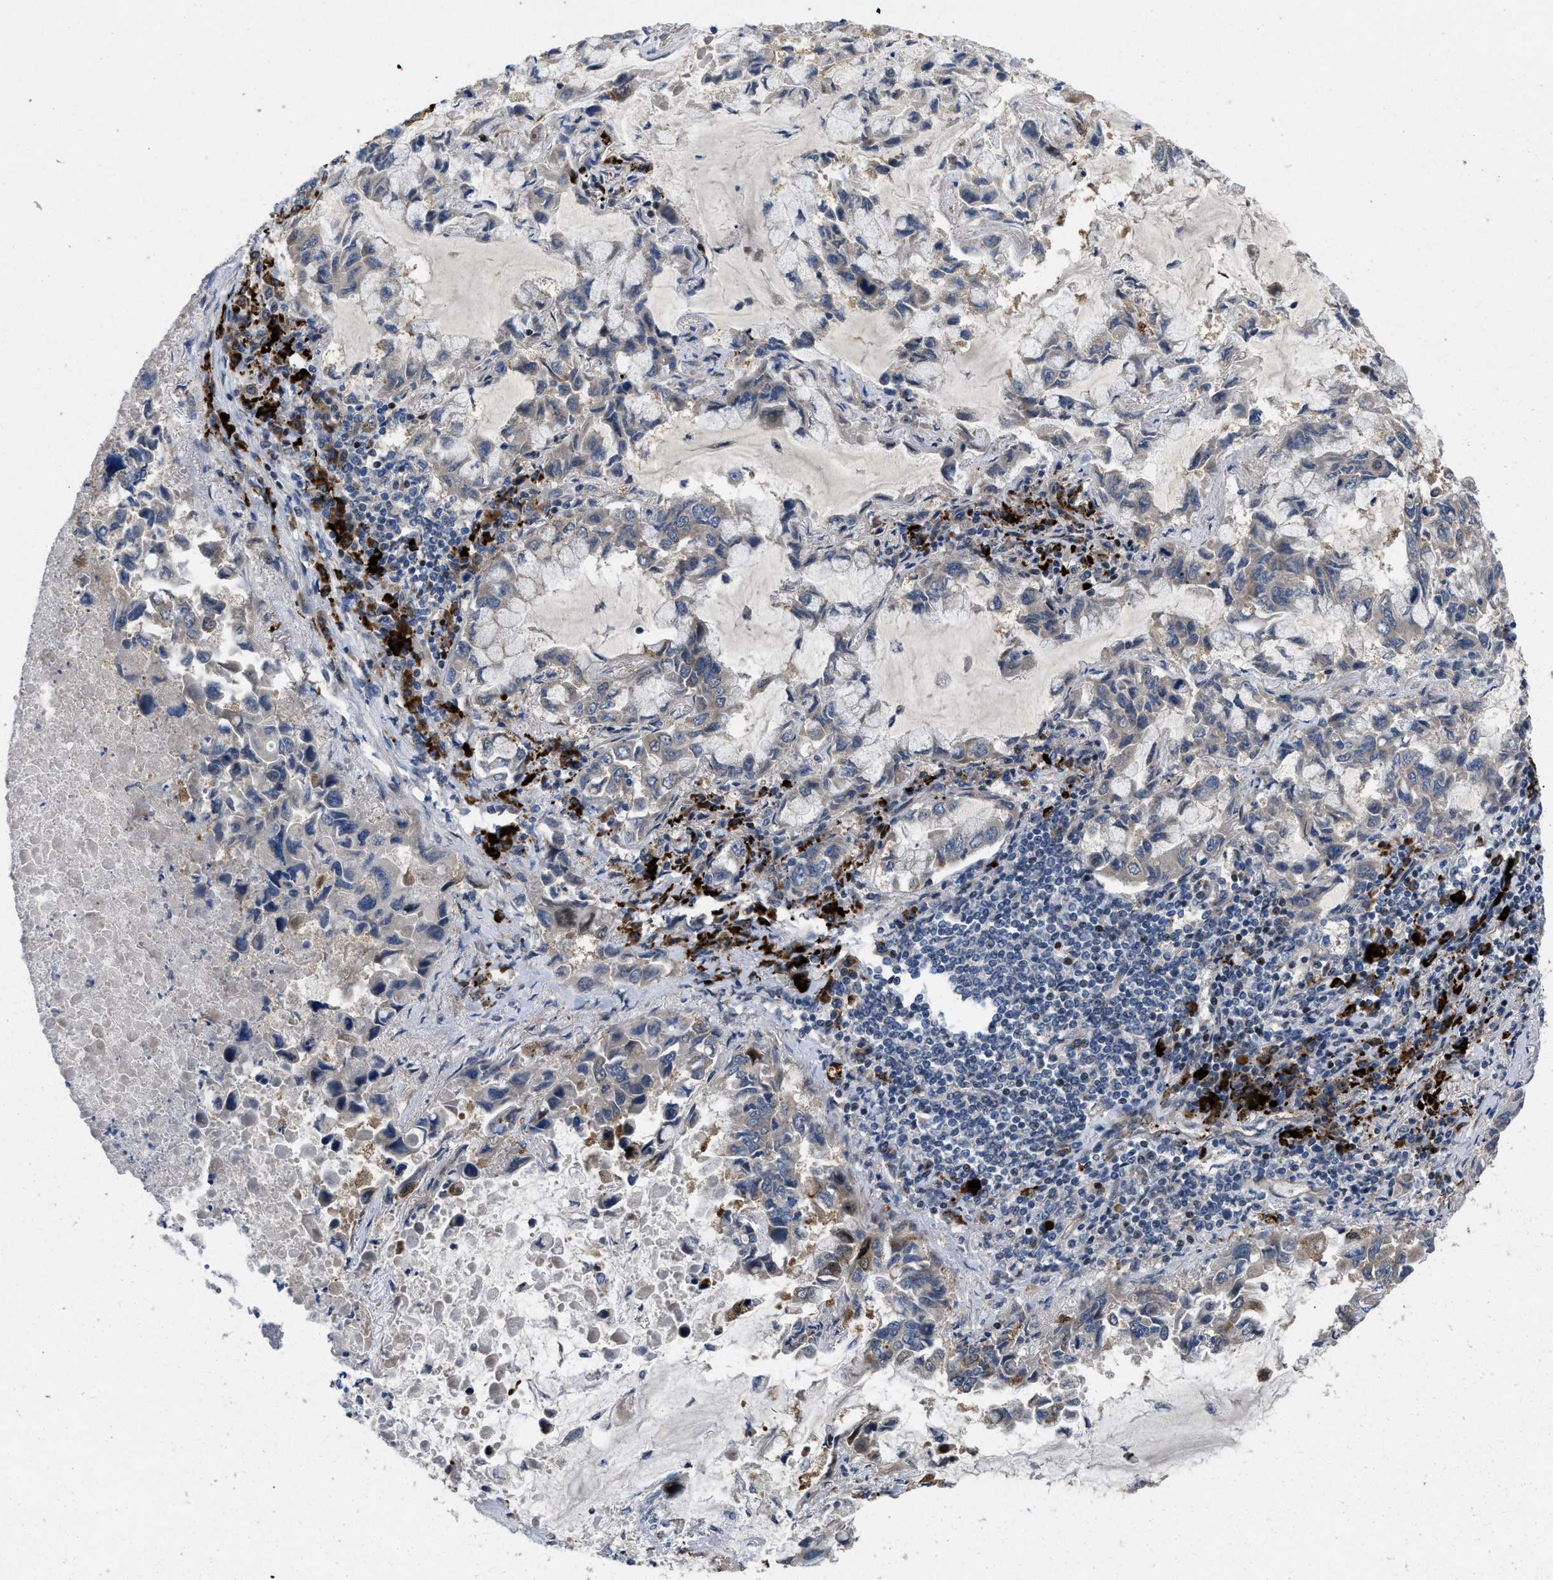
{"staining": {"intensity": "weak", "quantity": "<25%", "location": "cytoplasmic/membranous"}, "tissue": "lung cancer", "cell_type": "Tumor cells", "image_type": "cancer", "snomed": [{"axis": "morphology", "description": "Adenocarcinoma, NOS"}, {"axis": "topography", "description": "Lung"}], "caption": "Human adenocarcinoma (lung) stained for a protein using immunohistochemistry (IHC) displays no staining in tumor cells.", "gene": "HSPA12B", "patient": {"sex": "male", "age": 64}}